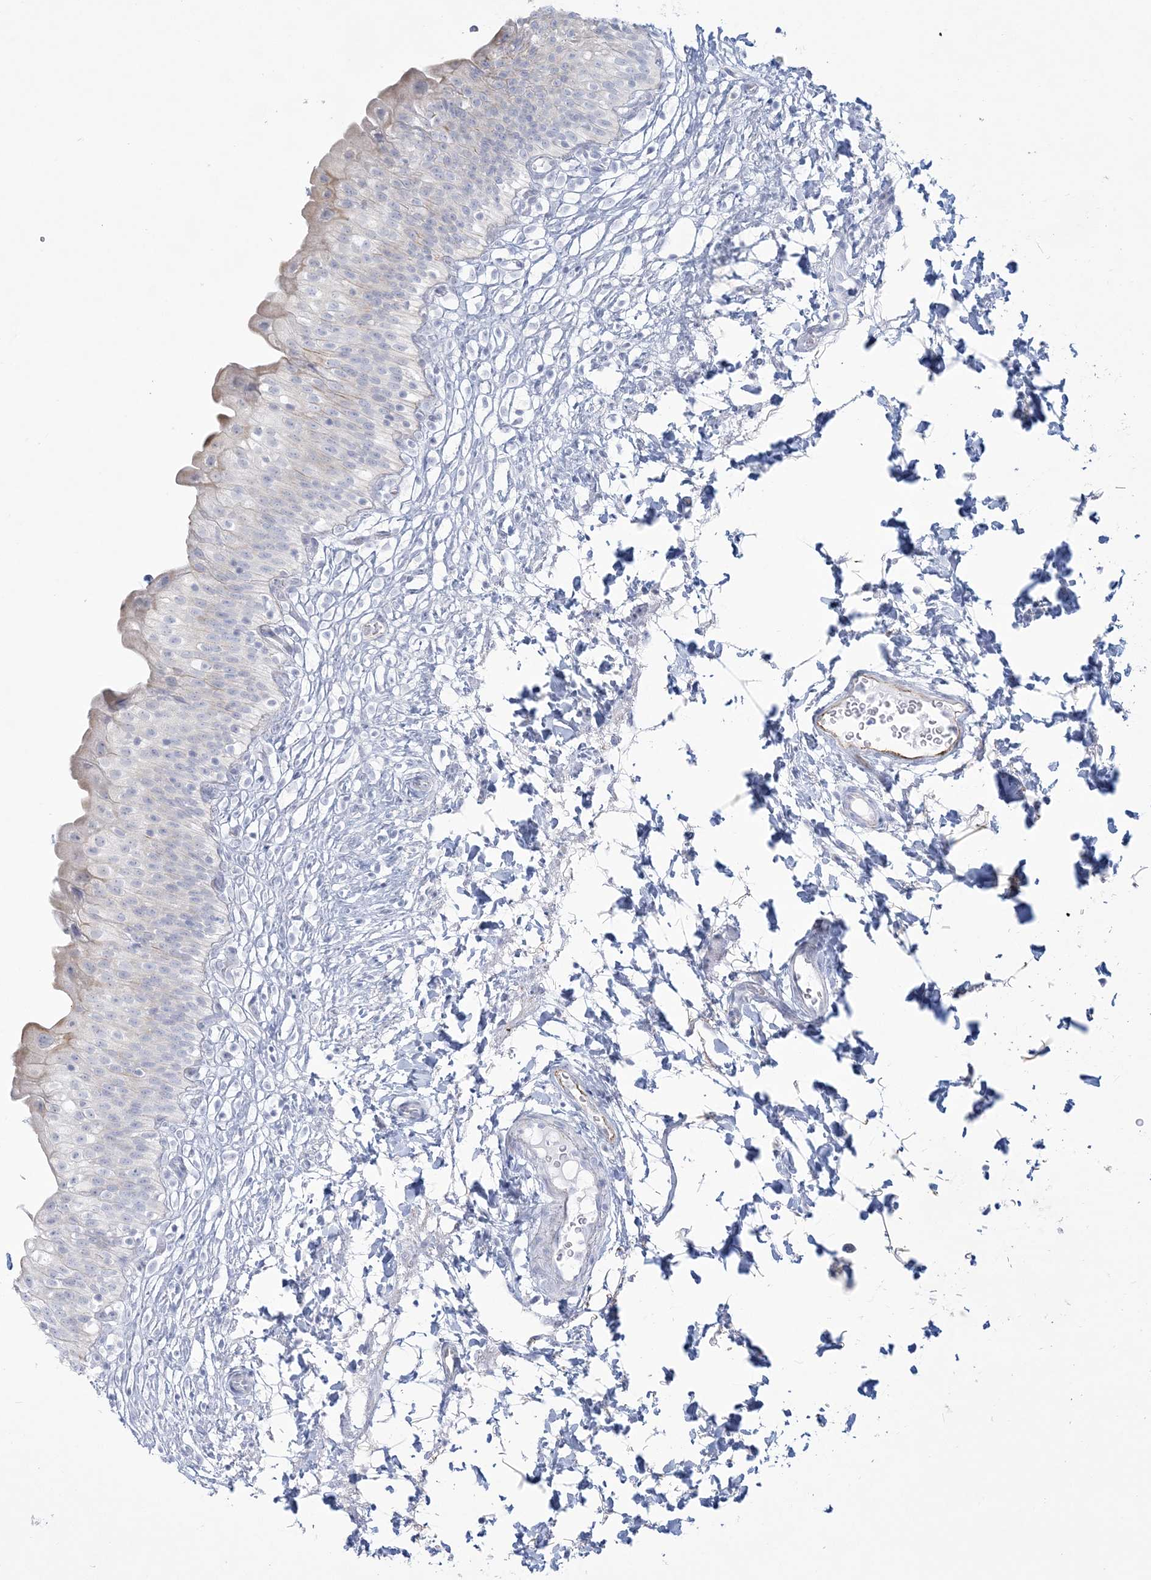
{"staining": {"intensity": "weak", "quantity": "<25%", "location": "cytoplasmic/membranous"}, "tissue": "urinary bladder", "cell_type": "Urothelial cells", "image_type": "normal", "snomed": [{"axis": "morphology", "description": "Normal tissue, NOS"}, {"axis": "topography", "description": "Urinary bladder"}], "caption": "Protein analysis of benign urinary bladder demonstrates no significant staining in urothelial cells.", "gene": "ENSG00000288637", "patient": {"sex": "male", "age": 55}}